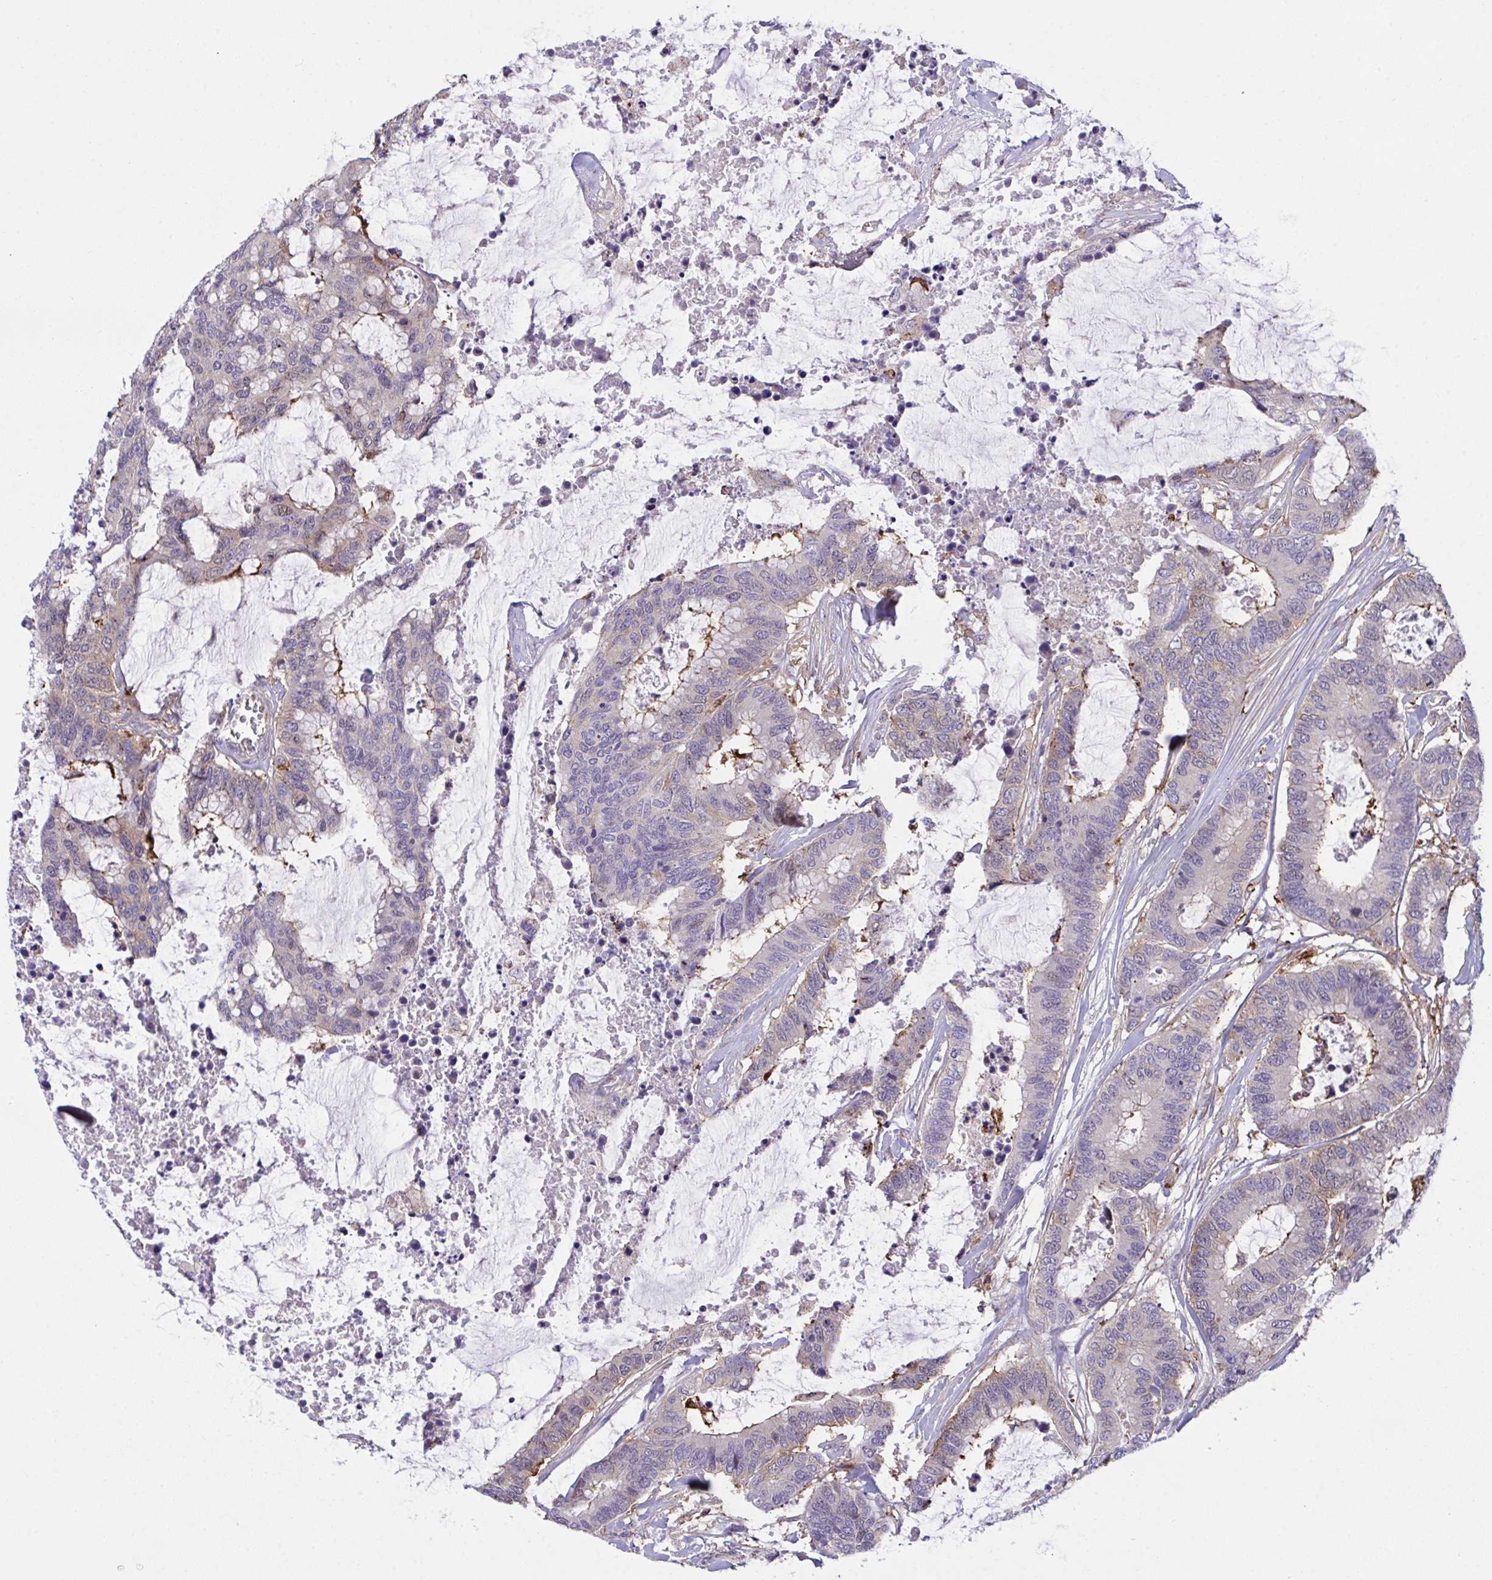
{"staining": {"intensity": "weak", "quantity": "<25%", "location": "cytoplasmic/membranous"}, "tissue": "colorectal cancer", "cell_type": "Tumor cells", "image_type": "cancer", "snomed": [{"axis": "morphology", "description": "Adenocarcinoma, NOS"}, {"axis": "topography", "description": "Rectum"}], "caption": "This photomicrograph is of adenocarcinoma (colorectal) stained with immunohistochemistry to label a protein in brown with the nuclei are counter-stained blue. There is no expression in tumor cells. (IHC, brightfield microscopy, high magnification).", "gene": "PPIH", "patient": {"sex": "female", "age": 59}}